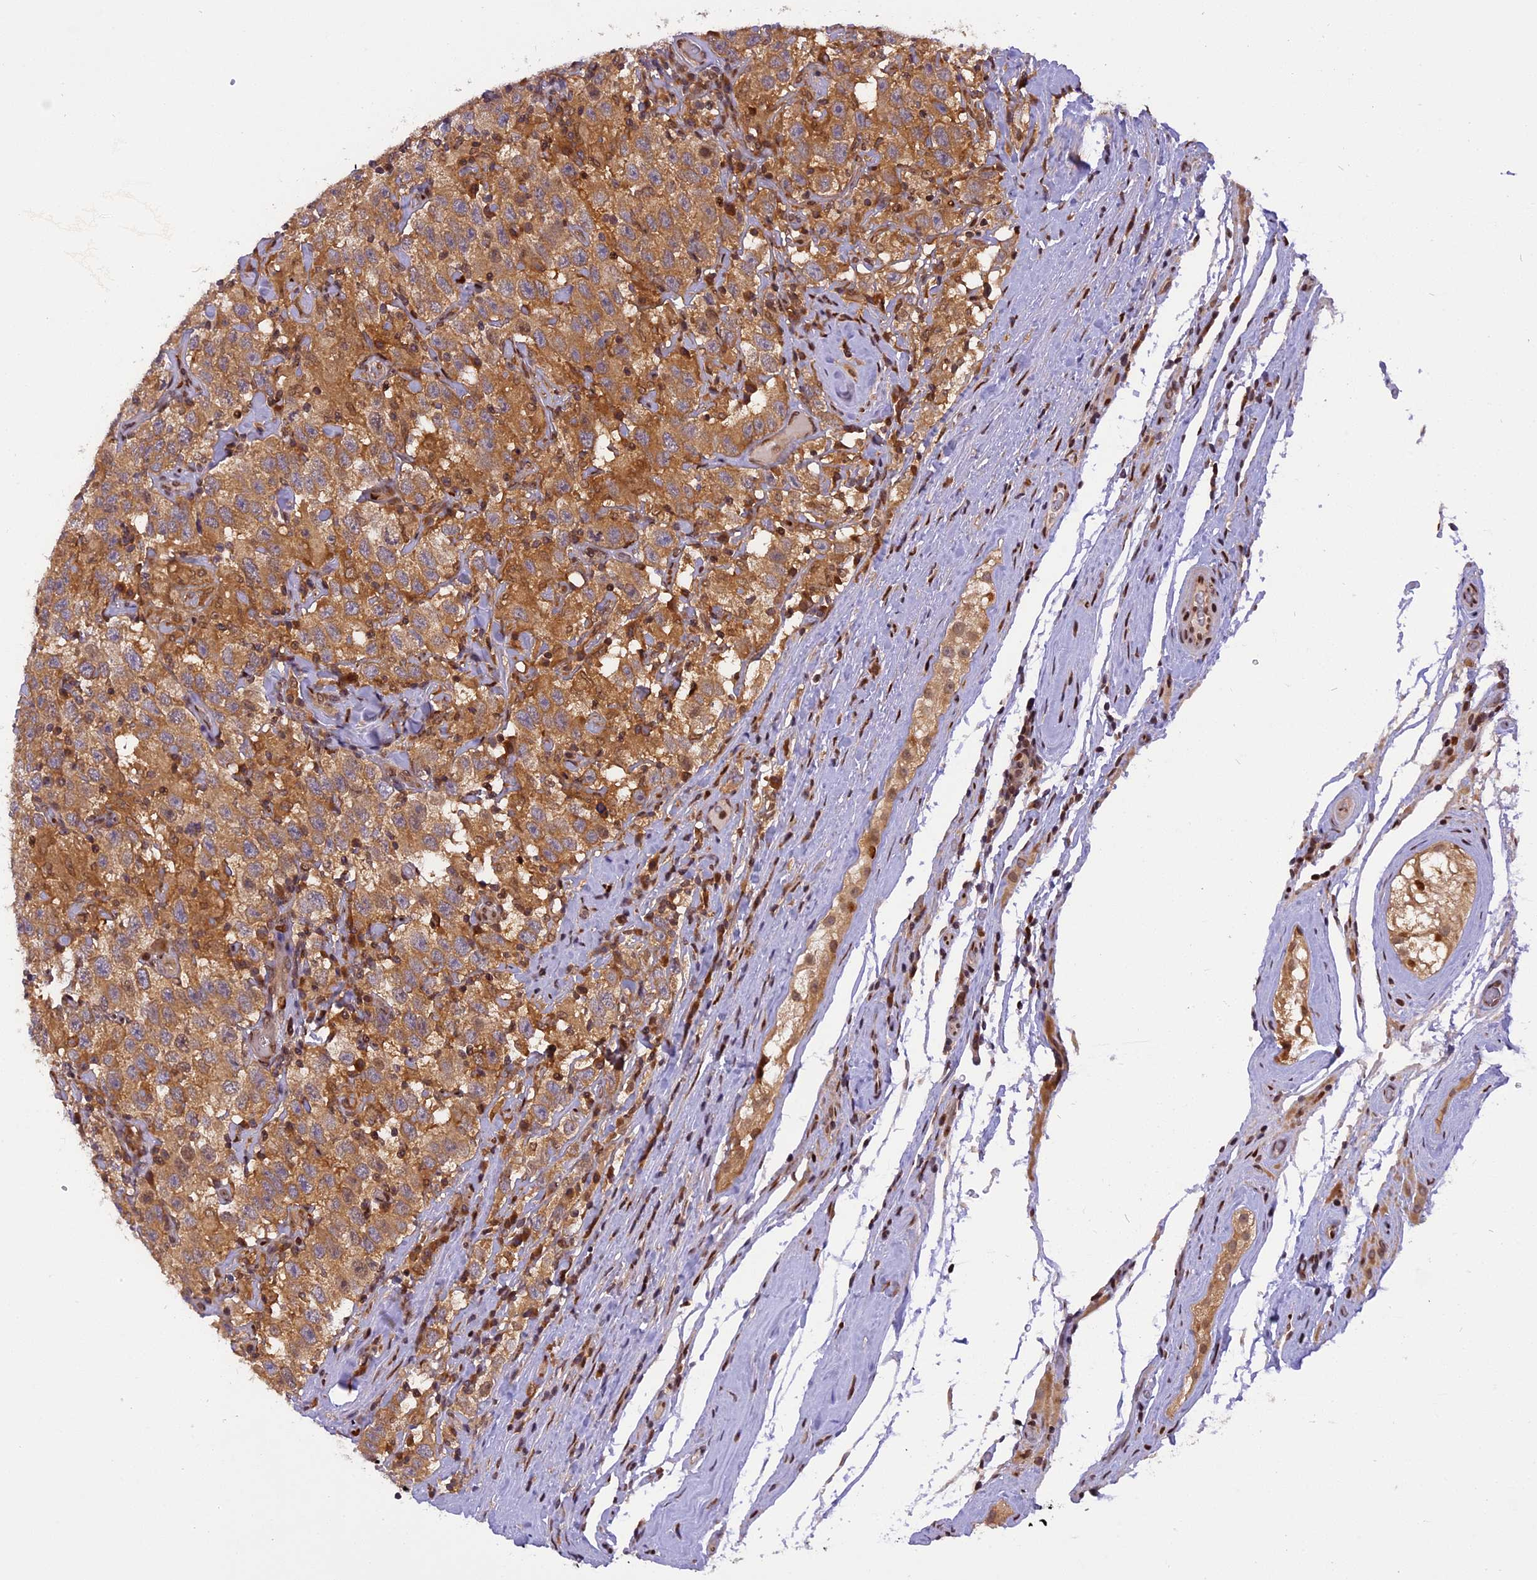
{"staining": {"intensity": "moderate", "quantity": ">75%", "location": "cytoplasmic/membranous"}, "tissue": "testis cancer", "cell_type": "Tumor cells", "image_type": "cancer", "snomed": [{"axis": "morphology", "description": "Seminoma, NOS"}, {"axis": "topography", "description": "Testis"}], "caption": "This photomicrograph demonstrates immunohistochemistry (IHC) staining of testis cancer, with medium moderate cytoplasmic/membranous expression in about >75% of tumor cells.", "gene": "RABGGTA", "patient": {"sex": "male", "age": 41}}